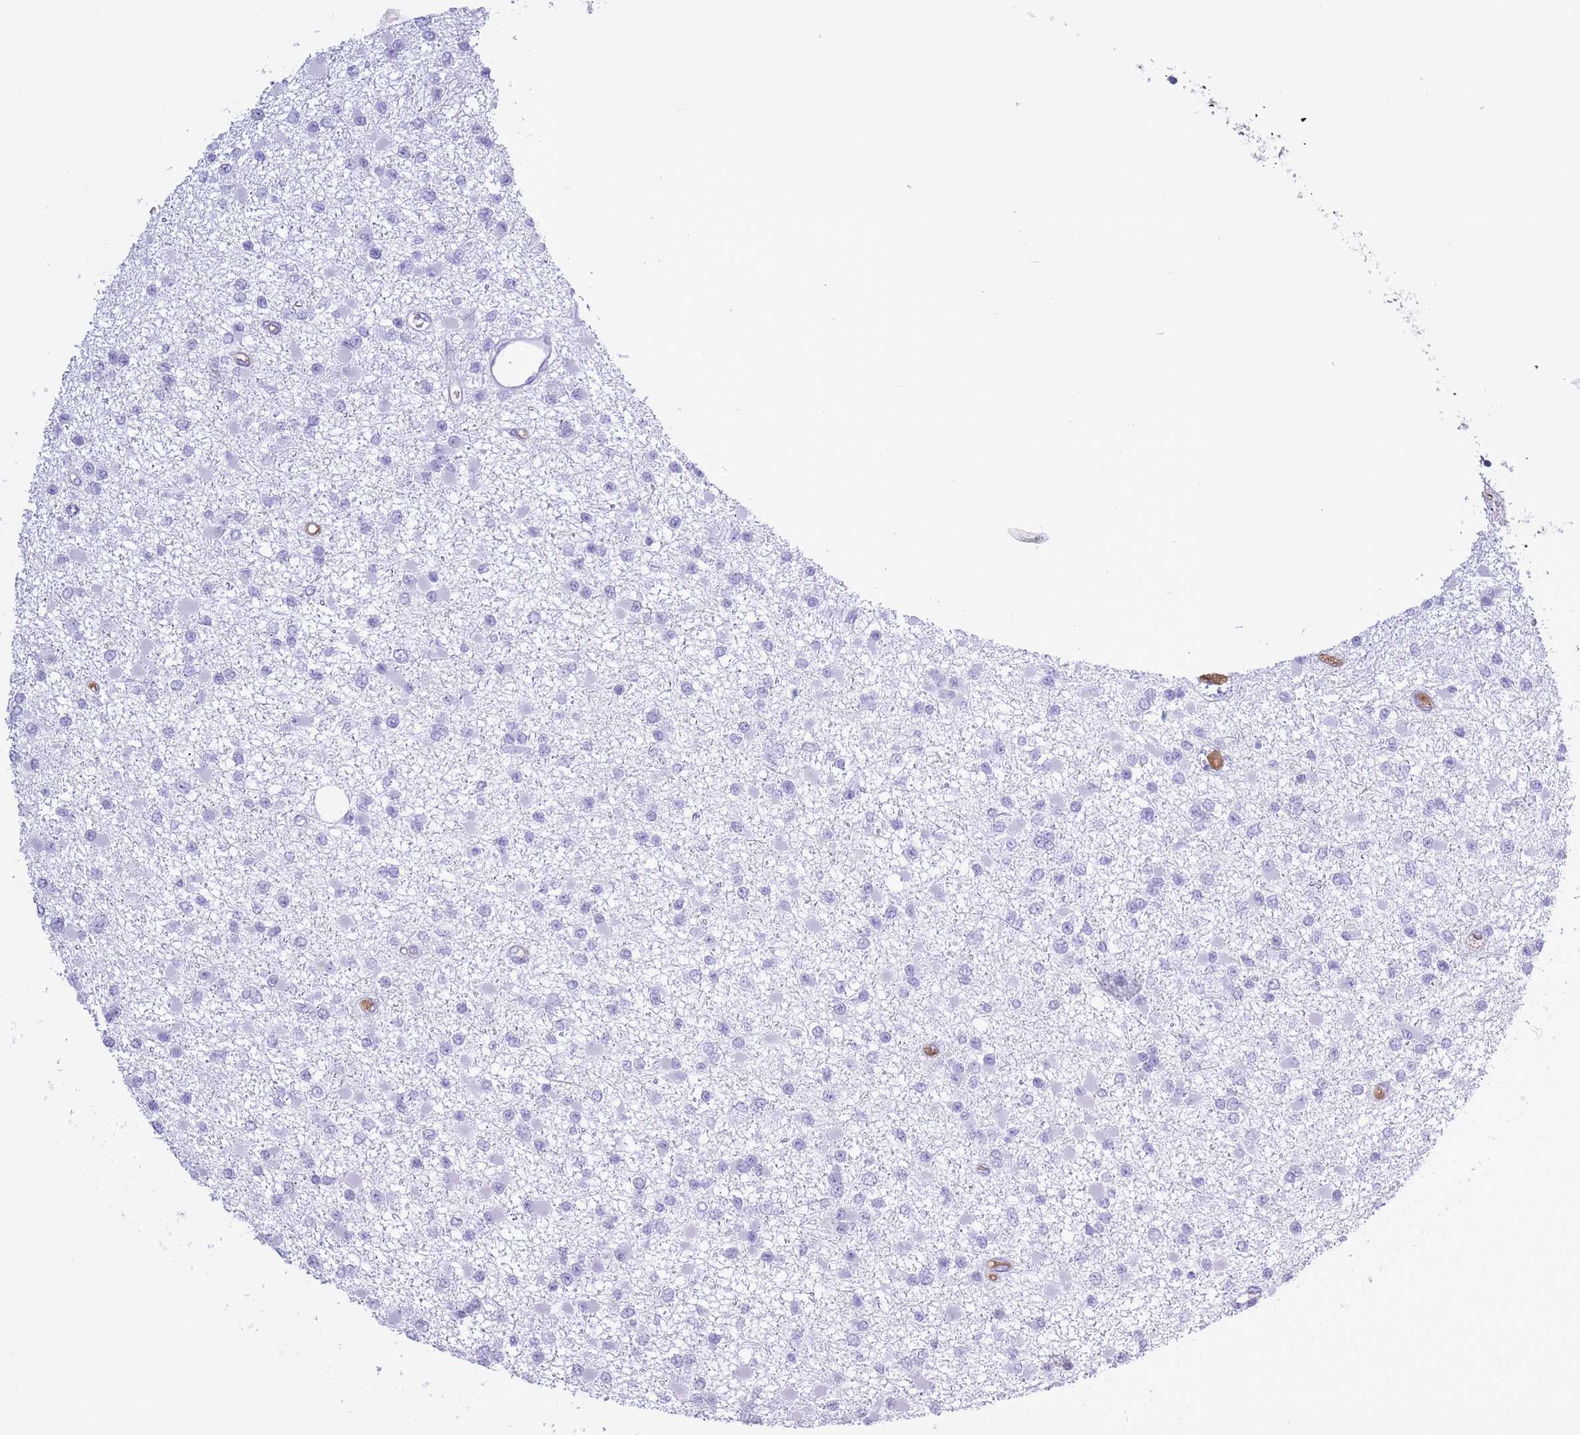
{"staining": {"intensity": "negative", "quantity": "none", "location": "none"}, "tissue": "glioma", "cell_type": "Tumor cells", "image_type": "cancer", "snomed": [{"axis": "morphology", "description": "Glioma, malignant, Low grade"}, {"axis": "topography", "description": "Brain"}], "caption": "IHC of human glioma displays no staining in tumor cells.", "gene": "AP3S2", "patient": {"sex": "female", "age": 22}}